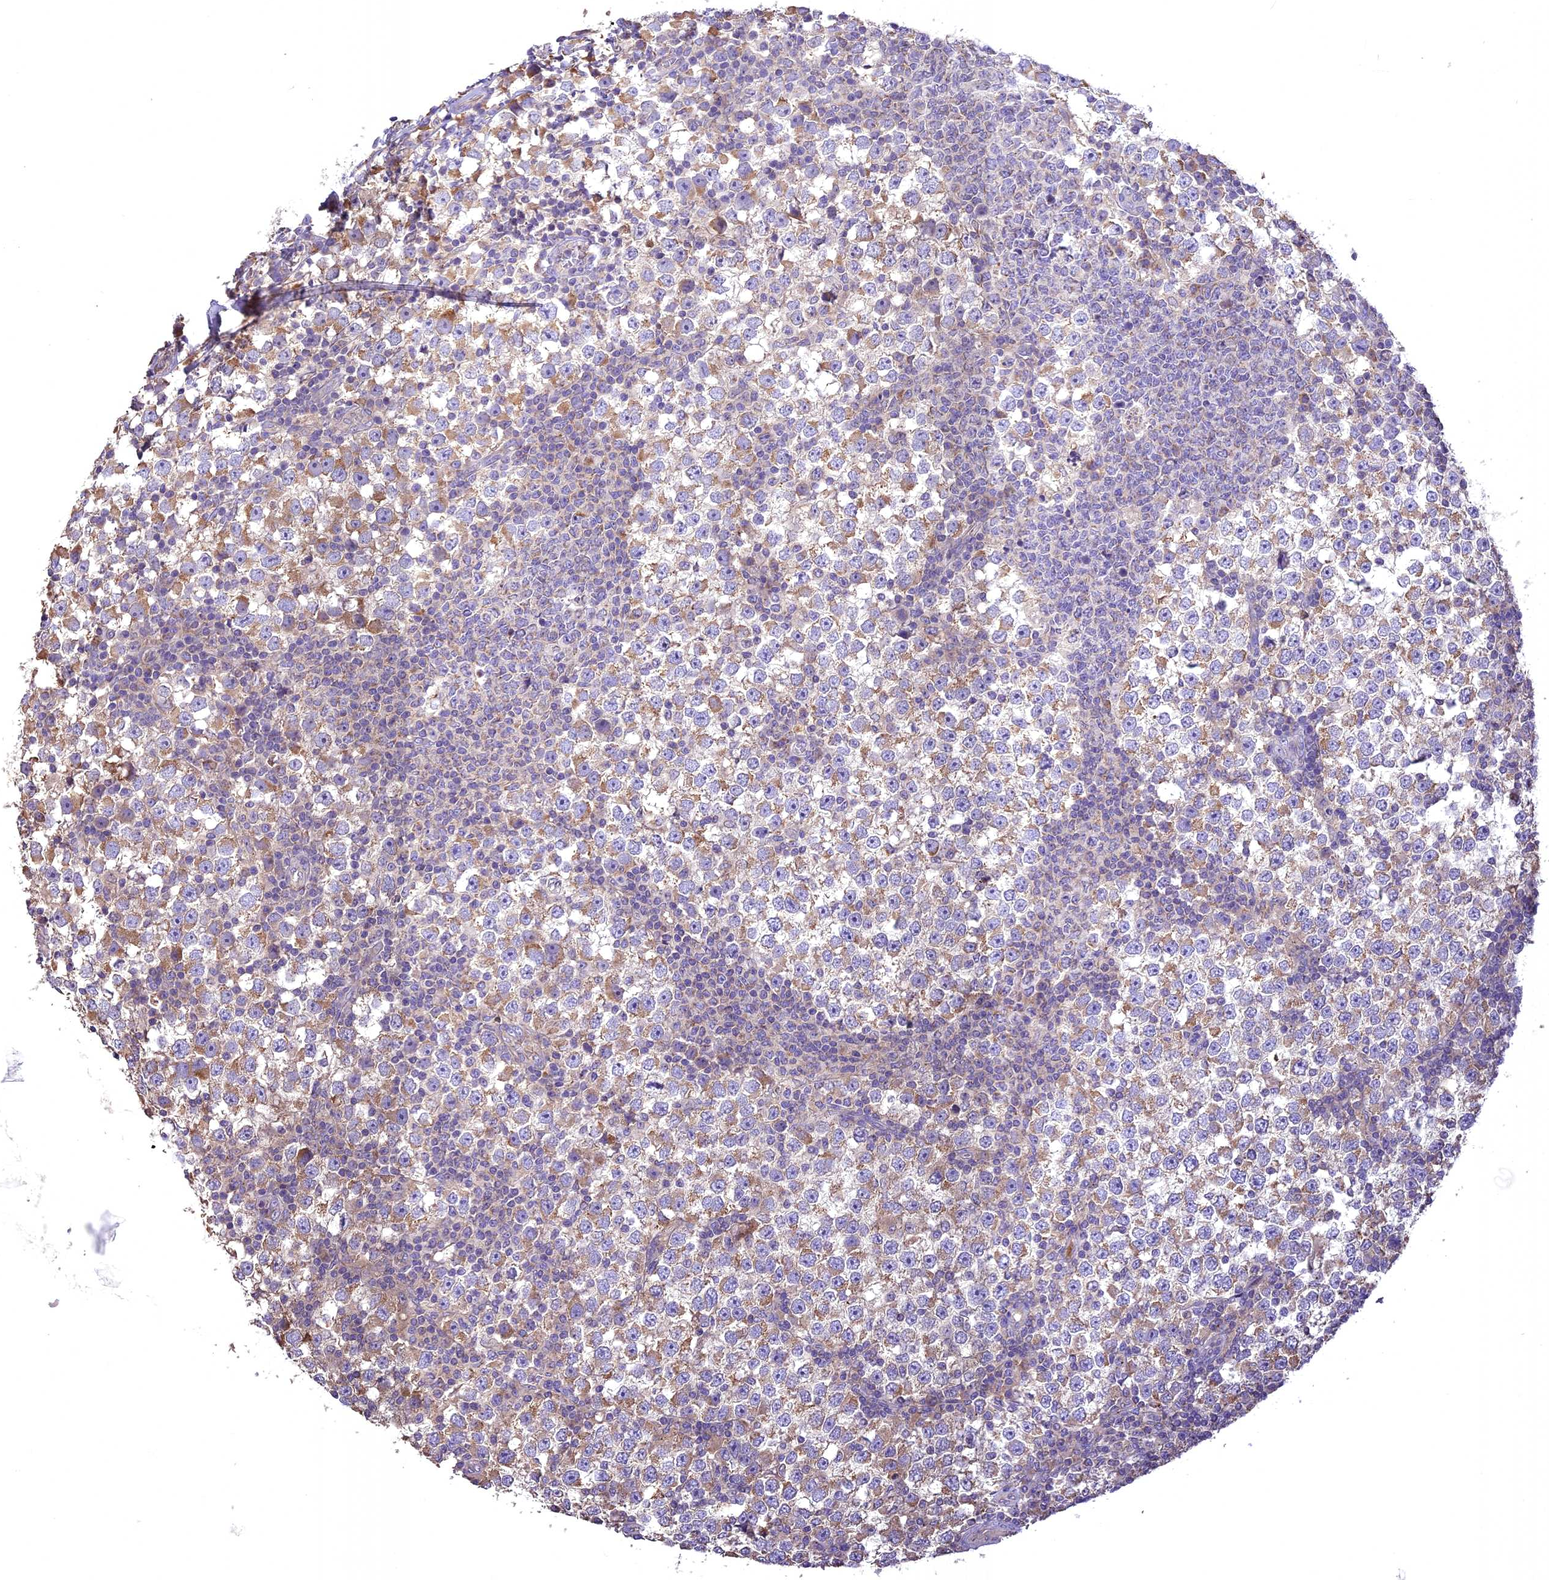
{"staining": {"intensity": "moderate", "quantity": ">75%", "location": "cytoplasmic/membranous"}, "tissue": "testis cancer", "cell_type": "Tumor cells", "image_type": "cancer", "snomed": [{"axis": "morphology", "description": "Seminoma, NOS"}, {"axis": "topography", "description": "Testis"}], "caption": "An immunohistochemistry (IHC) photomicrograph of neoplastic tissue is shown. Protein staining in brown highlights moderate cytoplasmic/membranous positivity in testis cancer within tumor cells.", "gene": "NUDT8", "patient": {"sex": "male", "age": 65}}